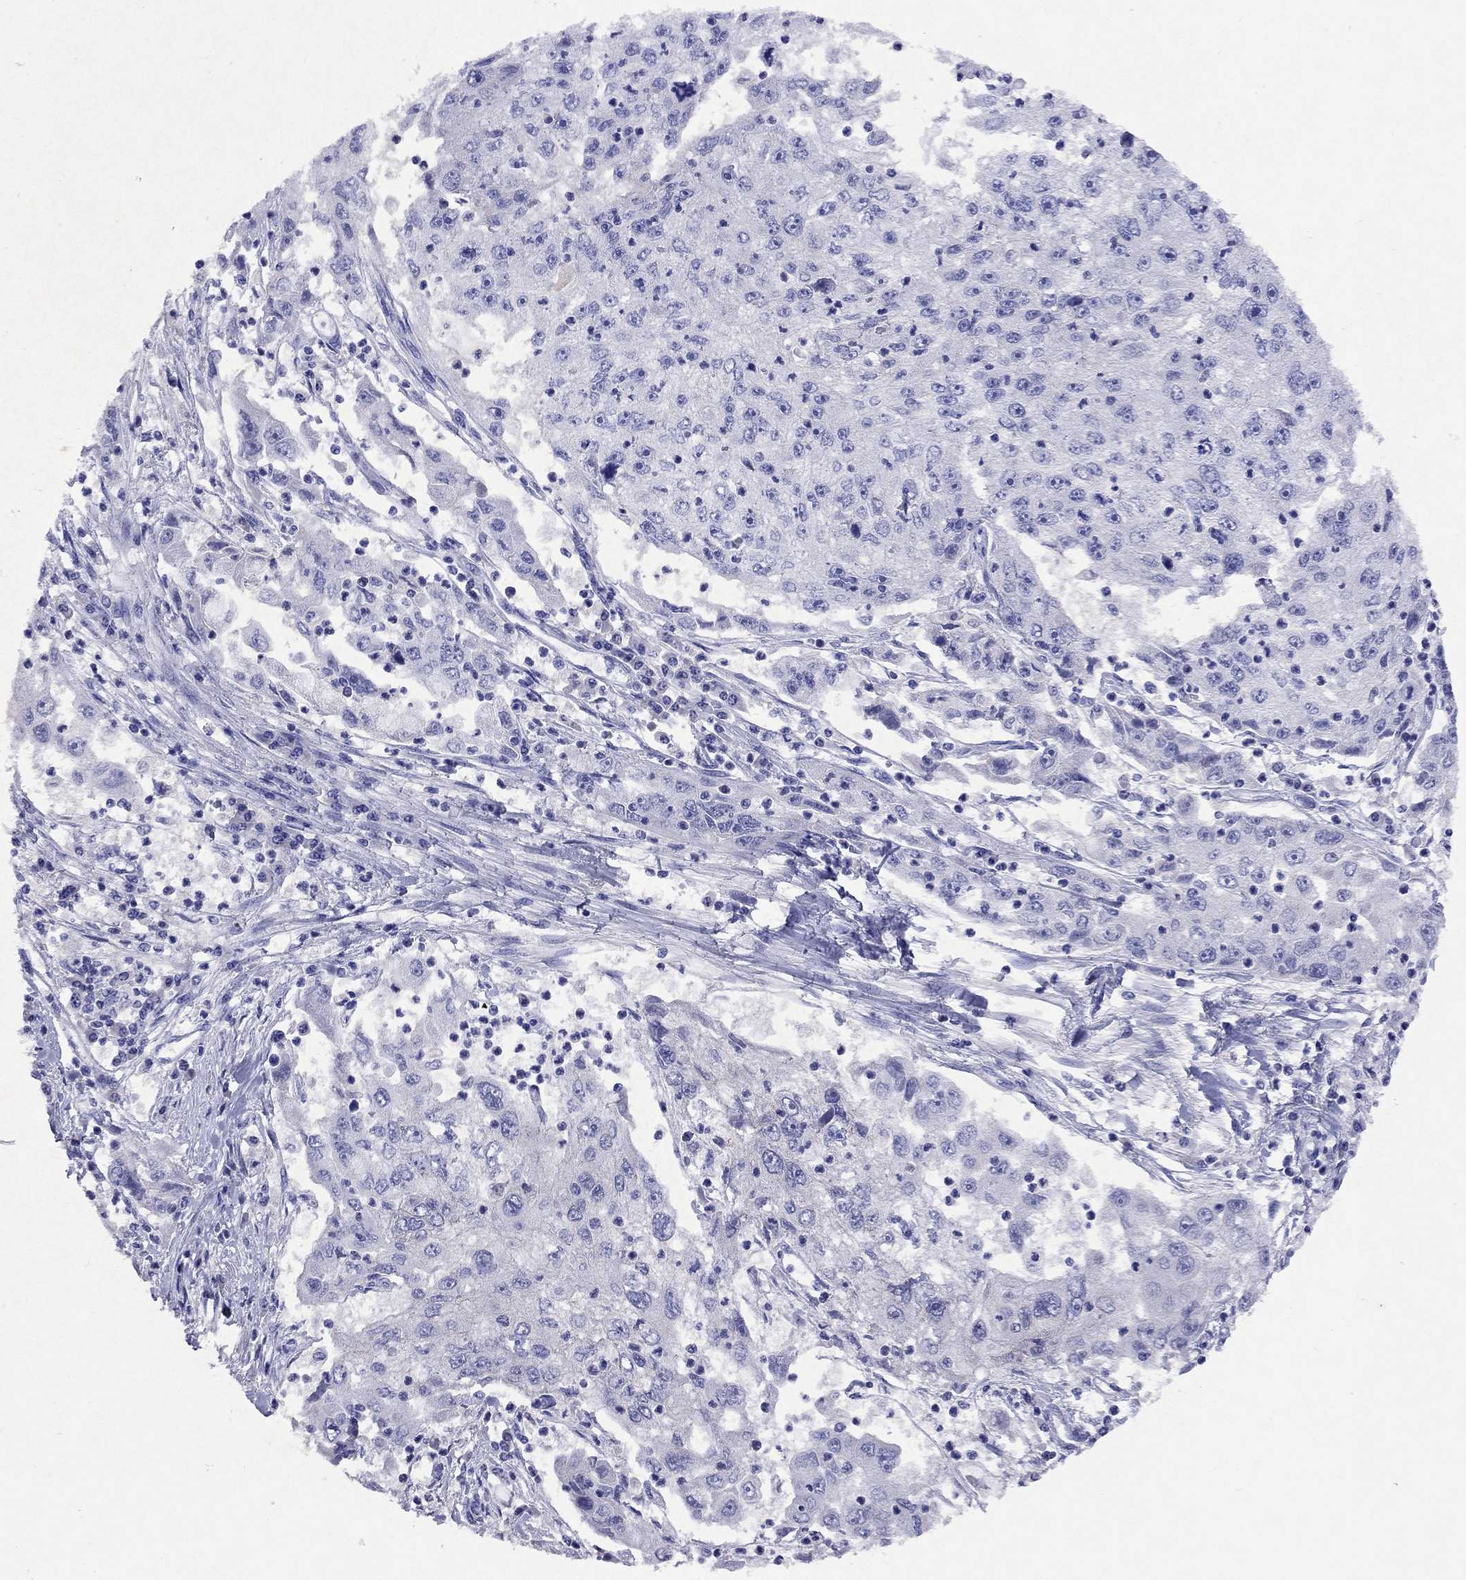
{"staining": {"intensity": "negative", "quantity": "none", "location": "none"}, "tissue": "cervical cancer", "cell_type": "Tumor cells", "image_type": "cancer", "snomed": [{"axis": "morphology", "description": "Squamous cell carcinoma, NOS"}, {"axis": "topography", "description": "Cervix"}], "caption": "A micrograph of human squamous cell carcinoma (cervical) is negative for staining in tumor cells.", "gene": "ARMC12", "patient": {"sex": "female", "age": 36}}